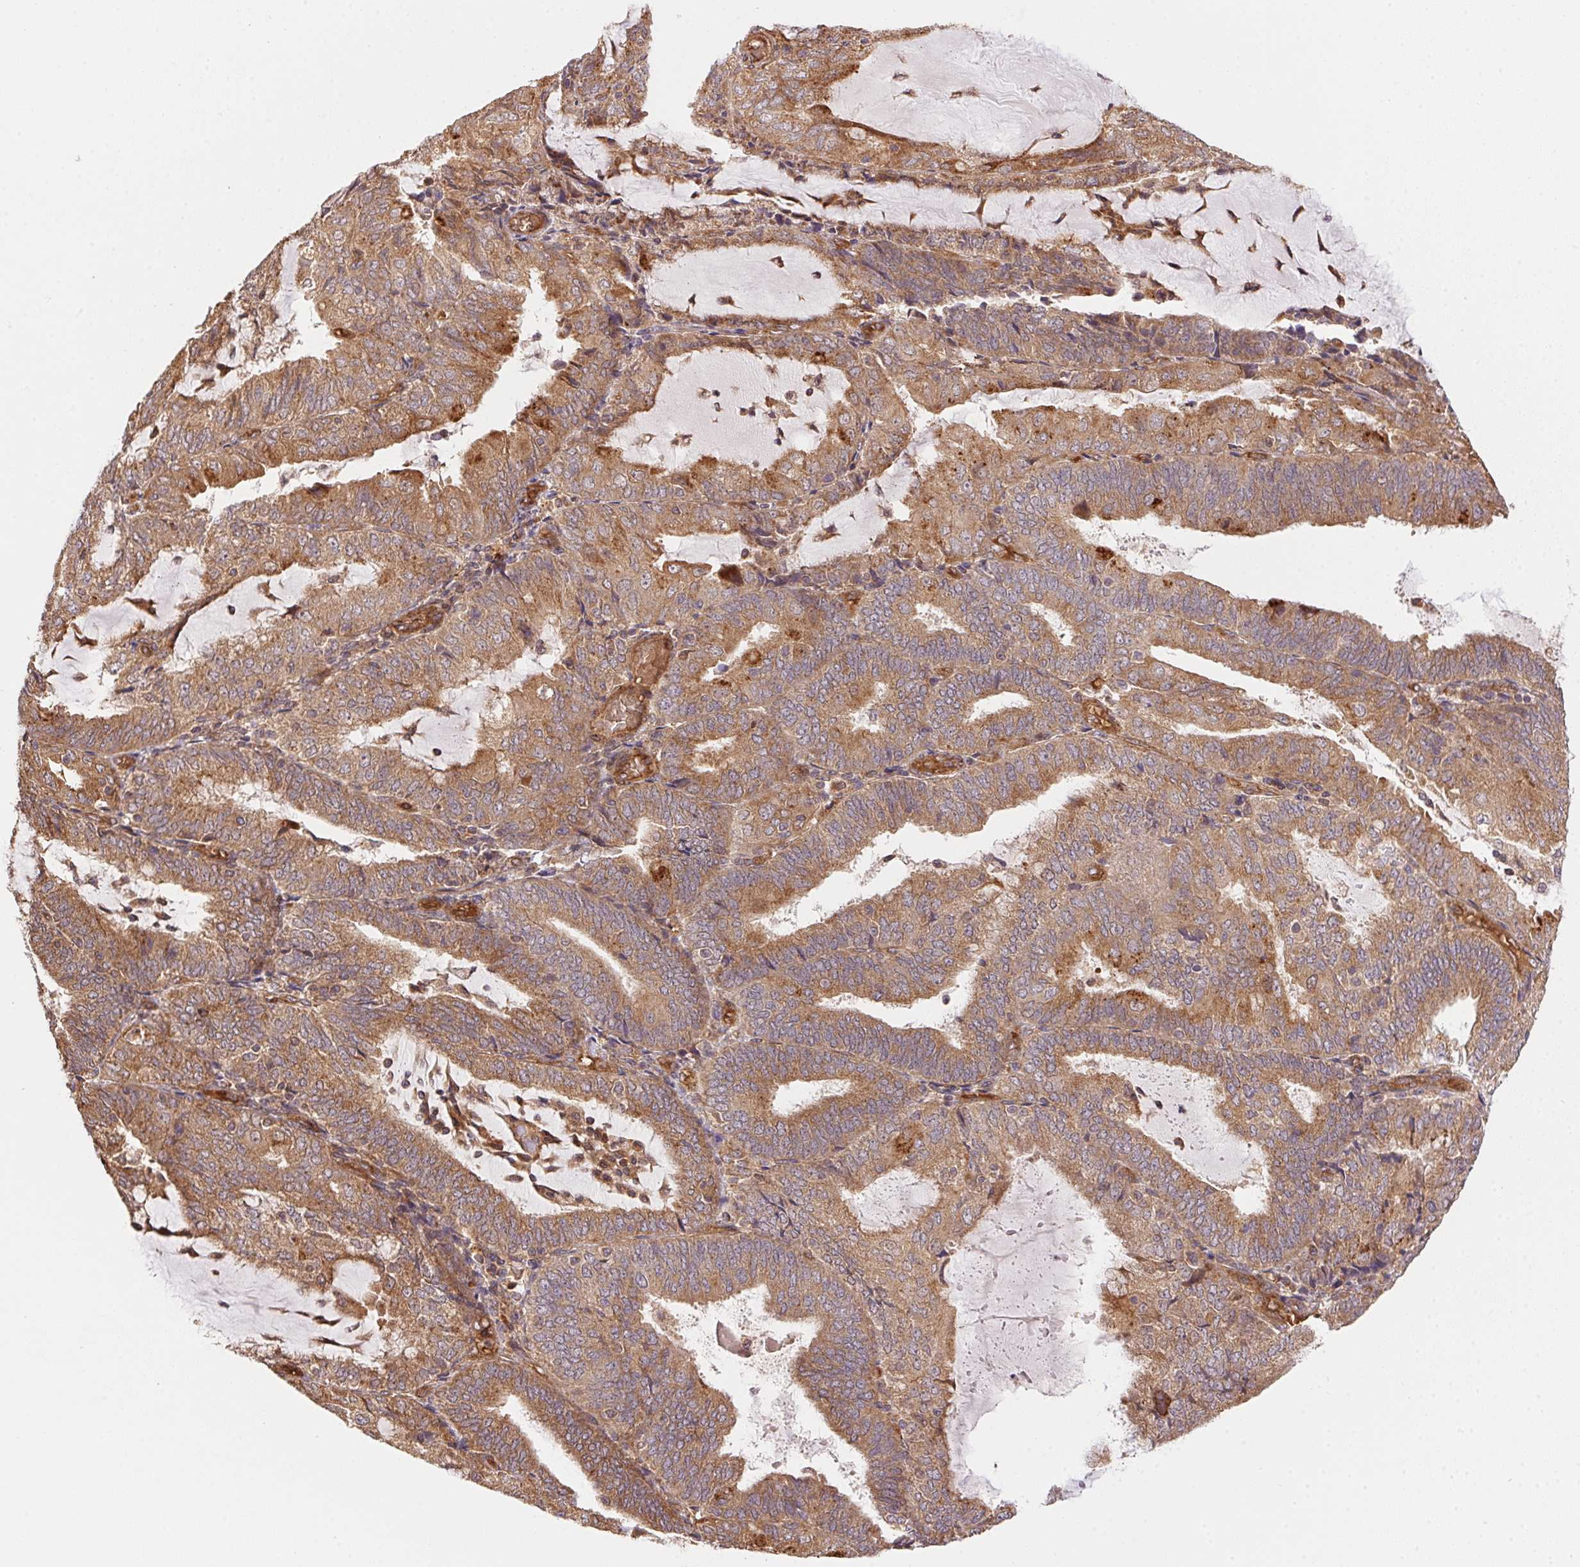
{"staining": {"intensity": "moderate", "quantity": ">75%", "location": "cytoplasmic/membranous"}, "tissue": "endometrial cancer", "cell_type": "Tumor cells", "image_type": "cancer", "snomed": [{"axis": "morphology", "description": "Adenocarcinoma, NOS"}, {"axis": "topography", "description": "Endometrium"}], "caption": "A high-resolution histopathology image shows immunohistochemistry (IHC) staining of endometrial adenocarcinoma, which shows moderate cytoplasmic/membranous expression in about >75% of tumor cells. Using DAB (3,3'-diaminobenzidine) (brown) and hematoxylin (blue) stains, captured at high magnification using brightfield microscopy.", "gene": "USE1", "patient": {"sex": "female", "age": 81}}